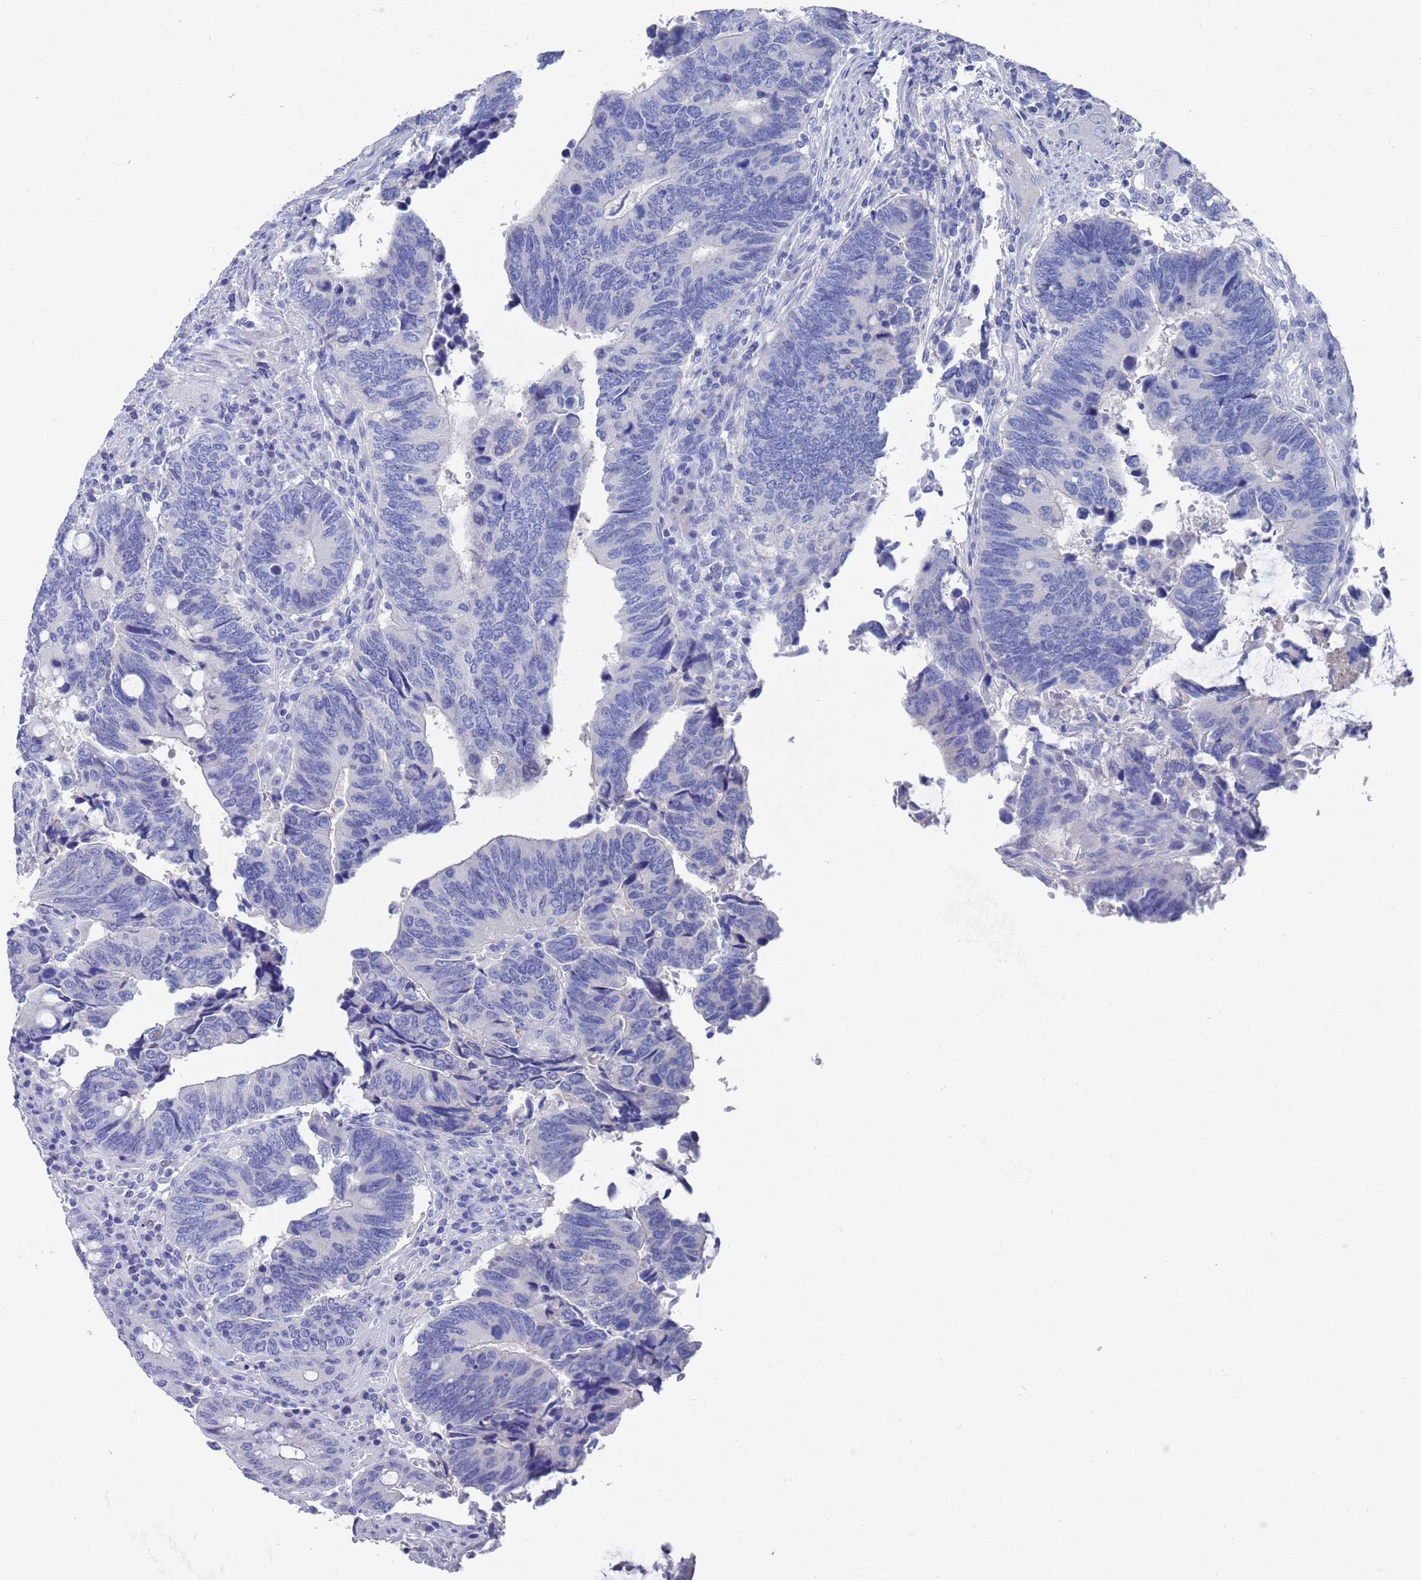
{"staining": {"intensity": "negative", "quantity": "none", "location": "none"}, "tissue": "colorectal cancer", "cell_type": "Tumor cells", "image_type": "cancer", "snomed": [{"axis": "morphology", "description": "Adenocarcinoma, NOS"}, {"axis": "topography", "description": "Colon"}], "caption": "This is an immunohistochemistry (IHC) photomicrograph of human colorectal adenocarcinoma. There is no positivity in tumor cells.", "gene": "MTMR2", "patient": {"sex": "male", "age": 87}}